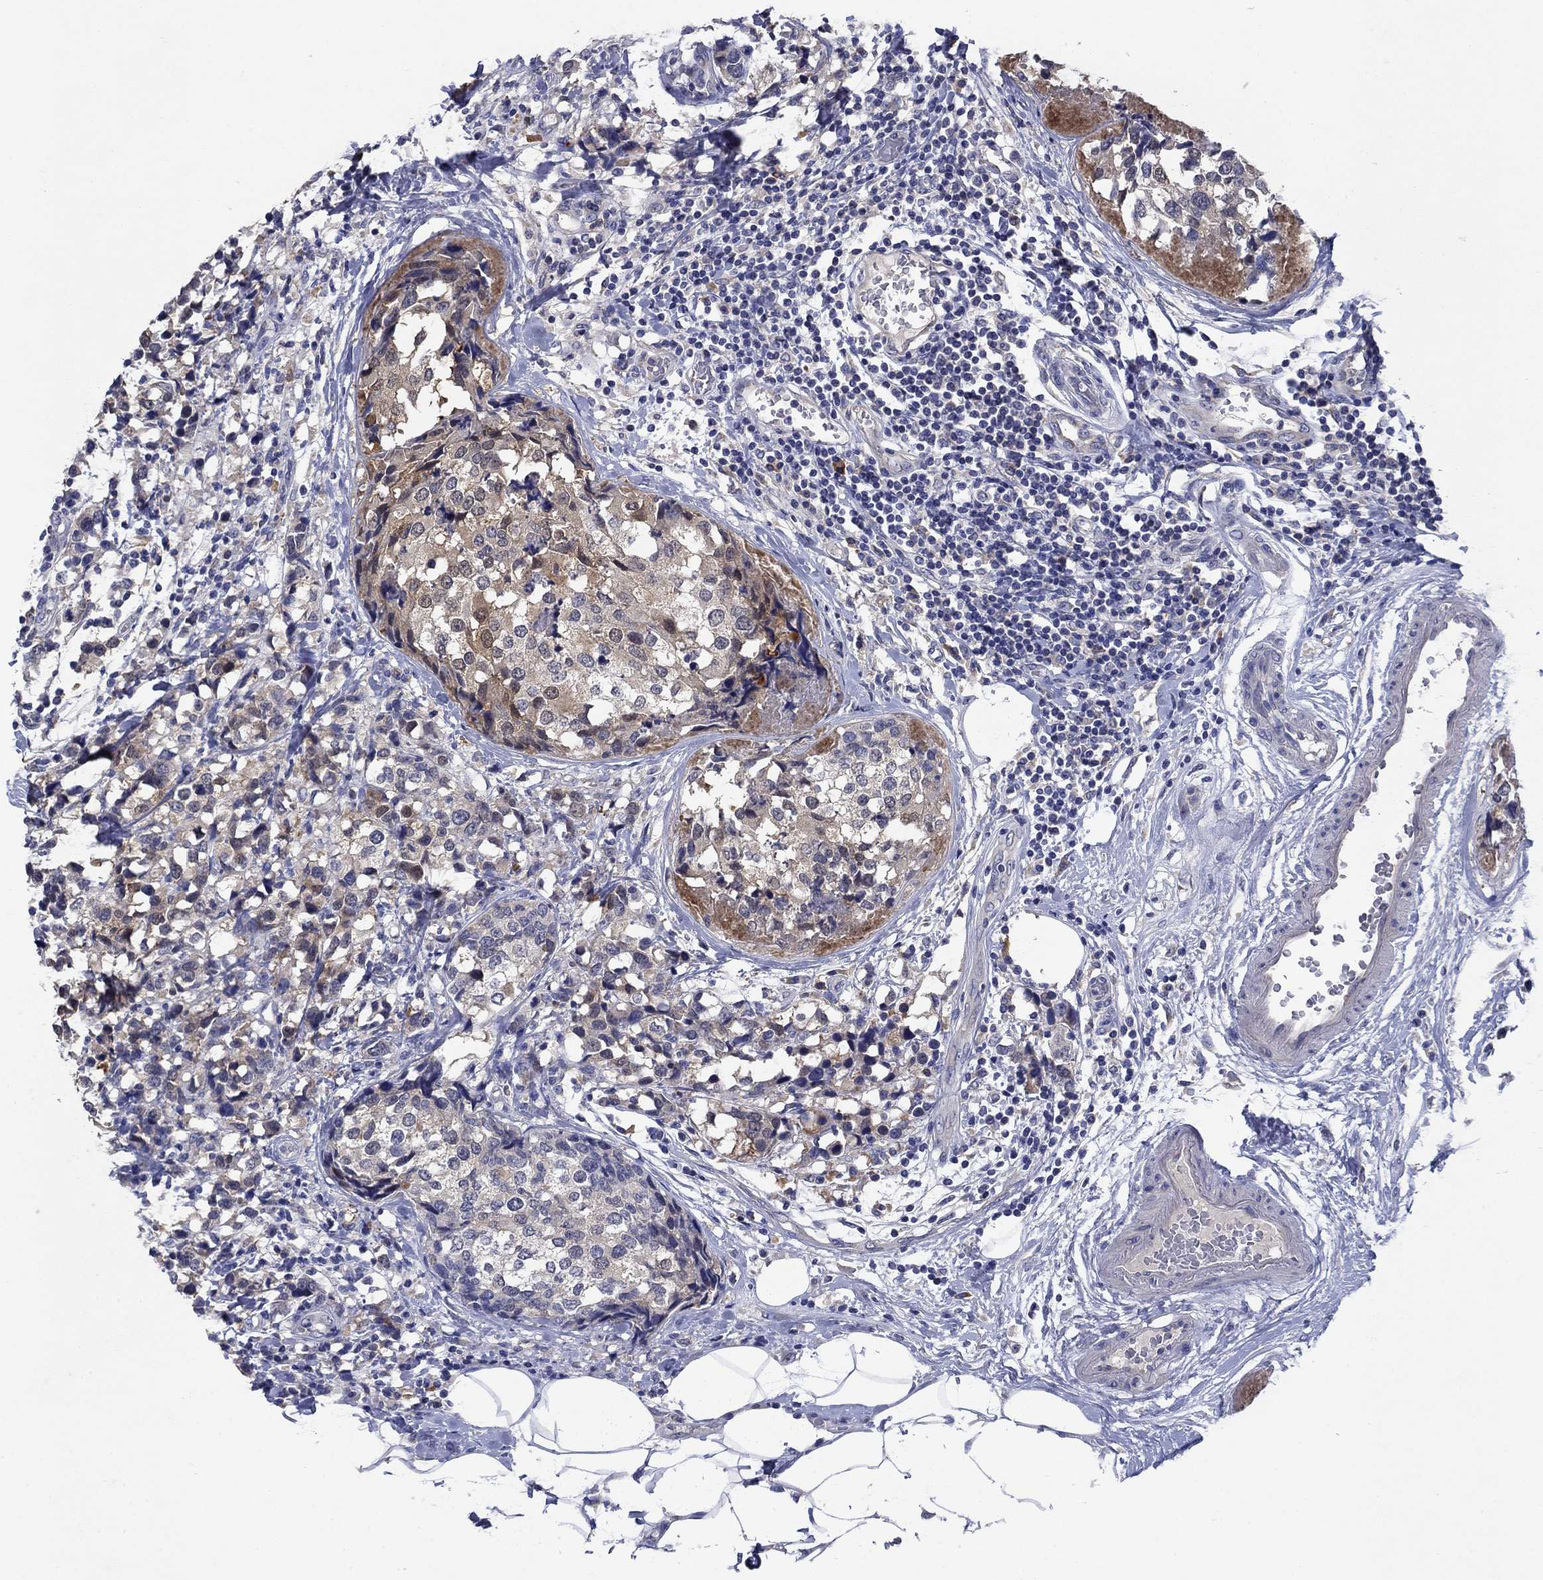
{"staining": {"intensity": "weak", "quantity": "25%-75%", "location": "cytoplasmic/membranous"}, "tissue": "breast cancer", "cell_type": "Tumor cells", "image_type": "cancer", "snomed": [{"axis": "morphology", "description": "Lobular carcinoma"}, {"axis": "topography", "description": "Breast"}], "caption": "A high-resolution histopathology image shows immunohistochemistry staining of breast lobular carcinoma, which shows weak cytoplasmic/membranous positivity in approximately 25%-75% of tumor cells. (DAB IHC, brown staining for protein, blue staining for nuclei).", "gene": "SULT2B1", "patient": {"sex": "female", "age": 59}}